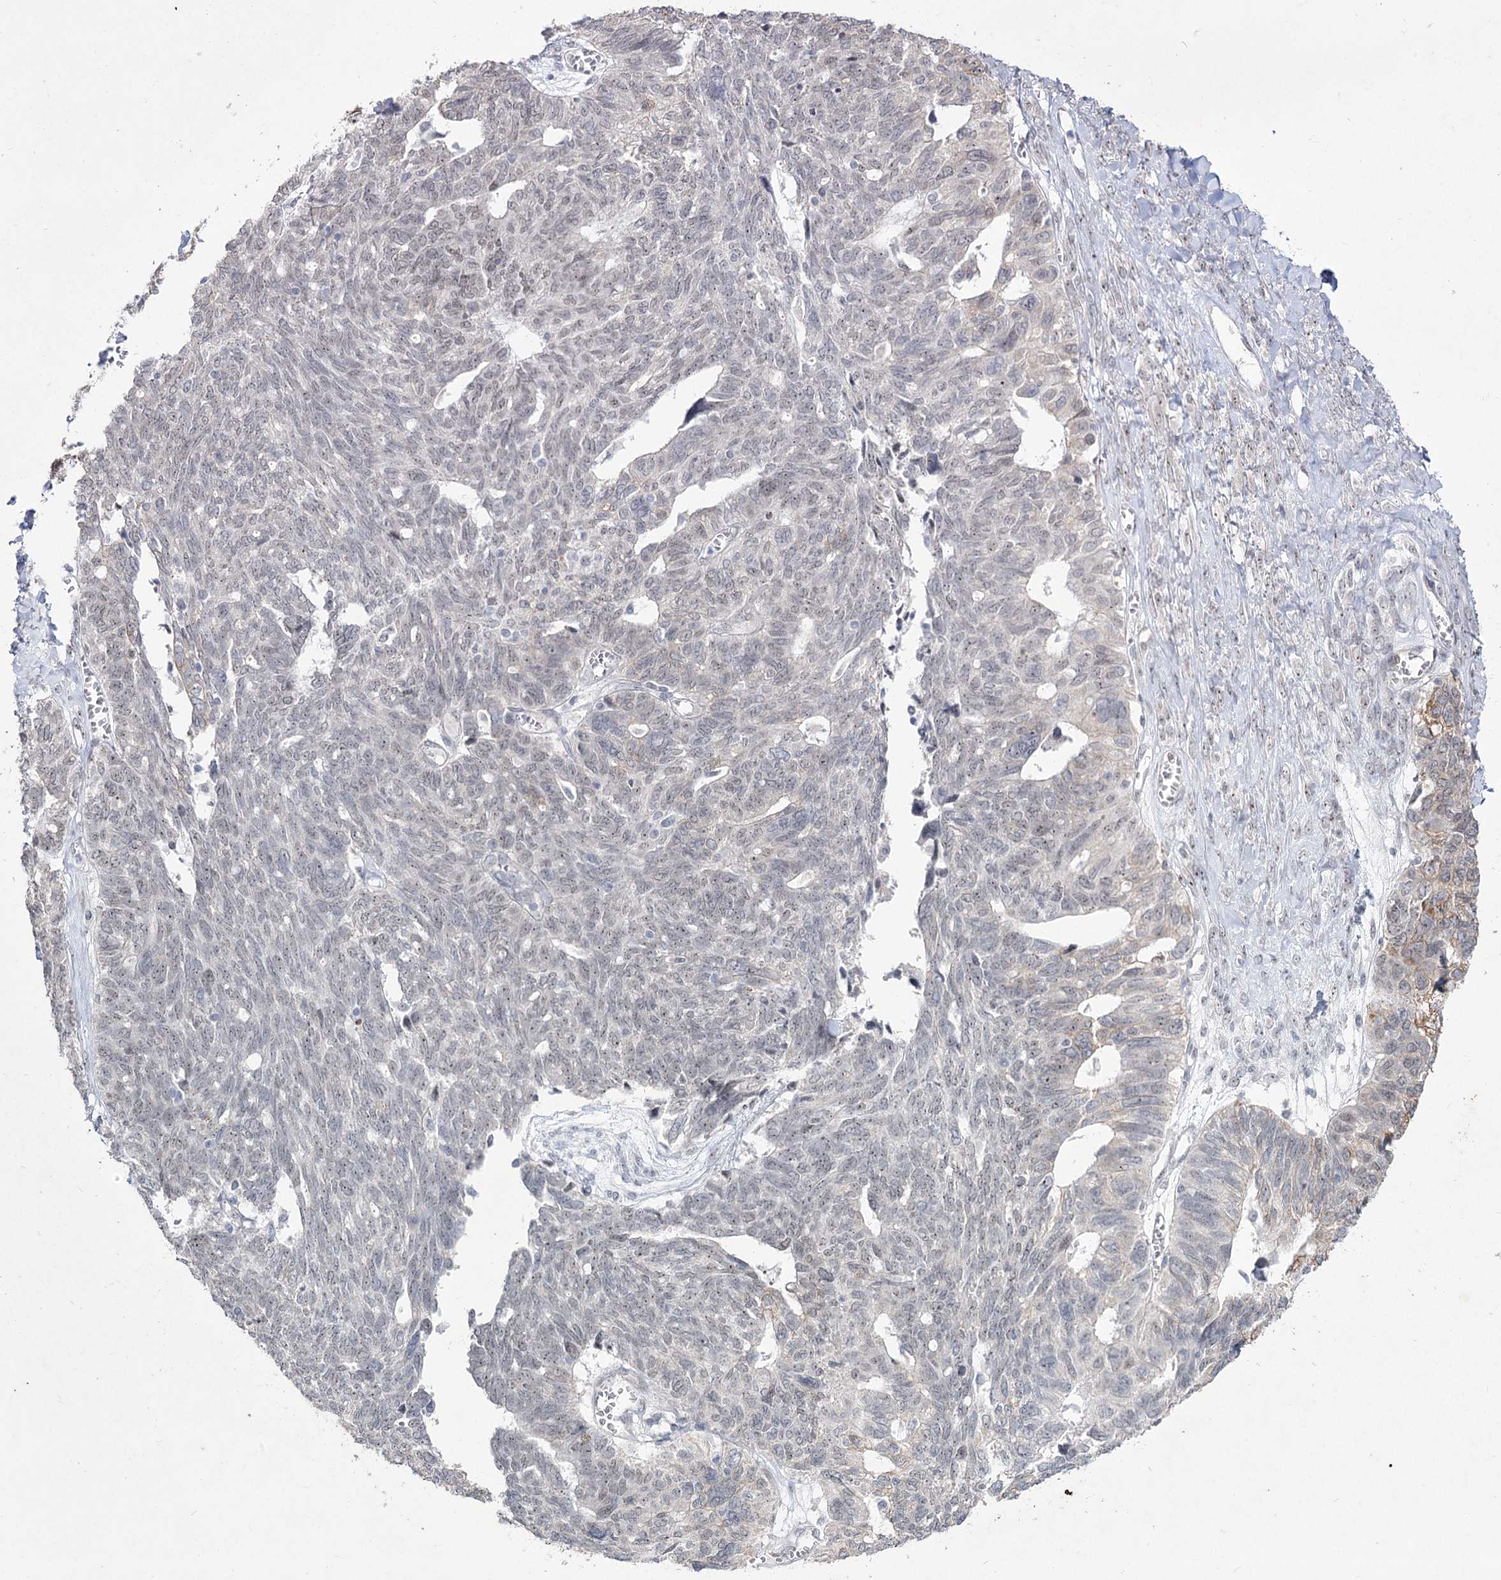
{"staining": {"intensity": "negative", "quantity": "none", "location": "none"}, "tissue": "ovarian cancer", "cell_type": "Tumor cells", "image_type": "cancer", "snomed": [{"axis": "morphology", "description": "Cystadenocarcinoma, serous, NOS"}, {"axis": "topography", "description": "Ovary"}], "caption": "Immunohistochemical staining of ovarian cancer (serous cystadenocarcinoma) exhibits no significant staining in tumor cells.", "gene": "DDX50", "patient": {"sex": "female", "age": 79}}